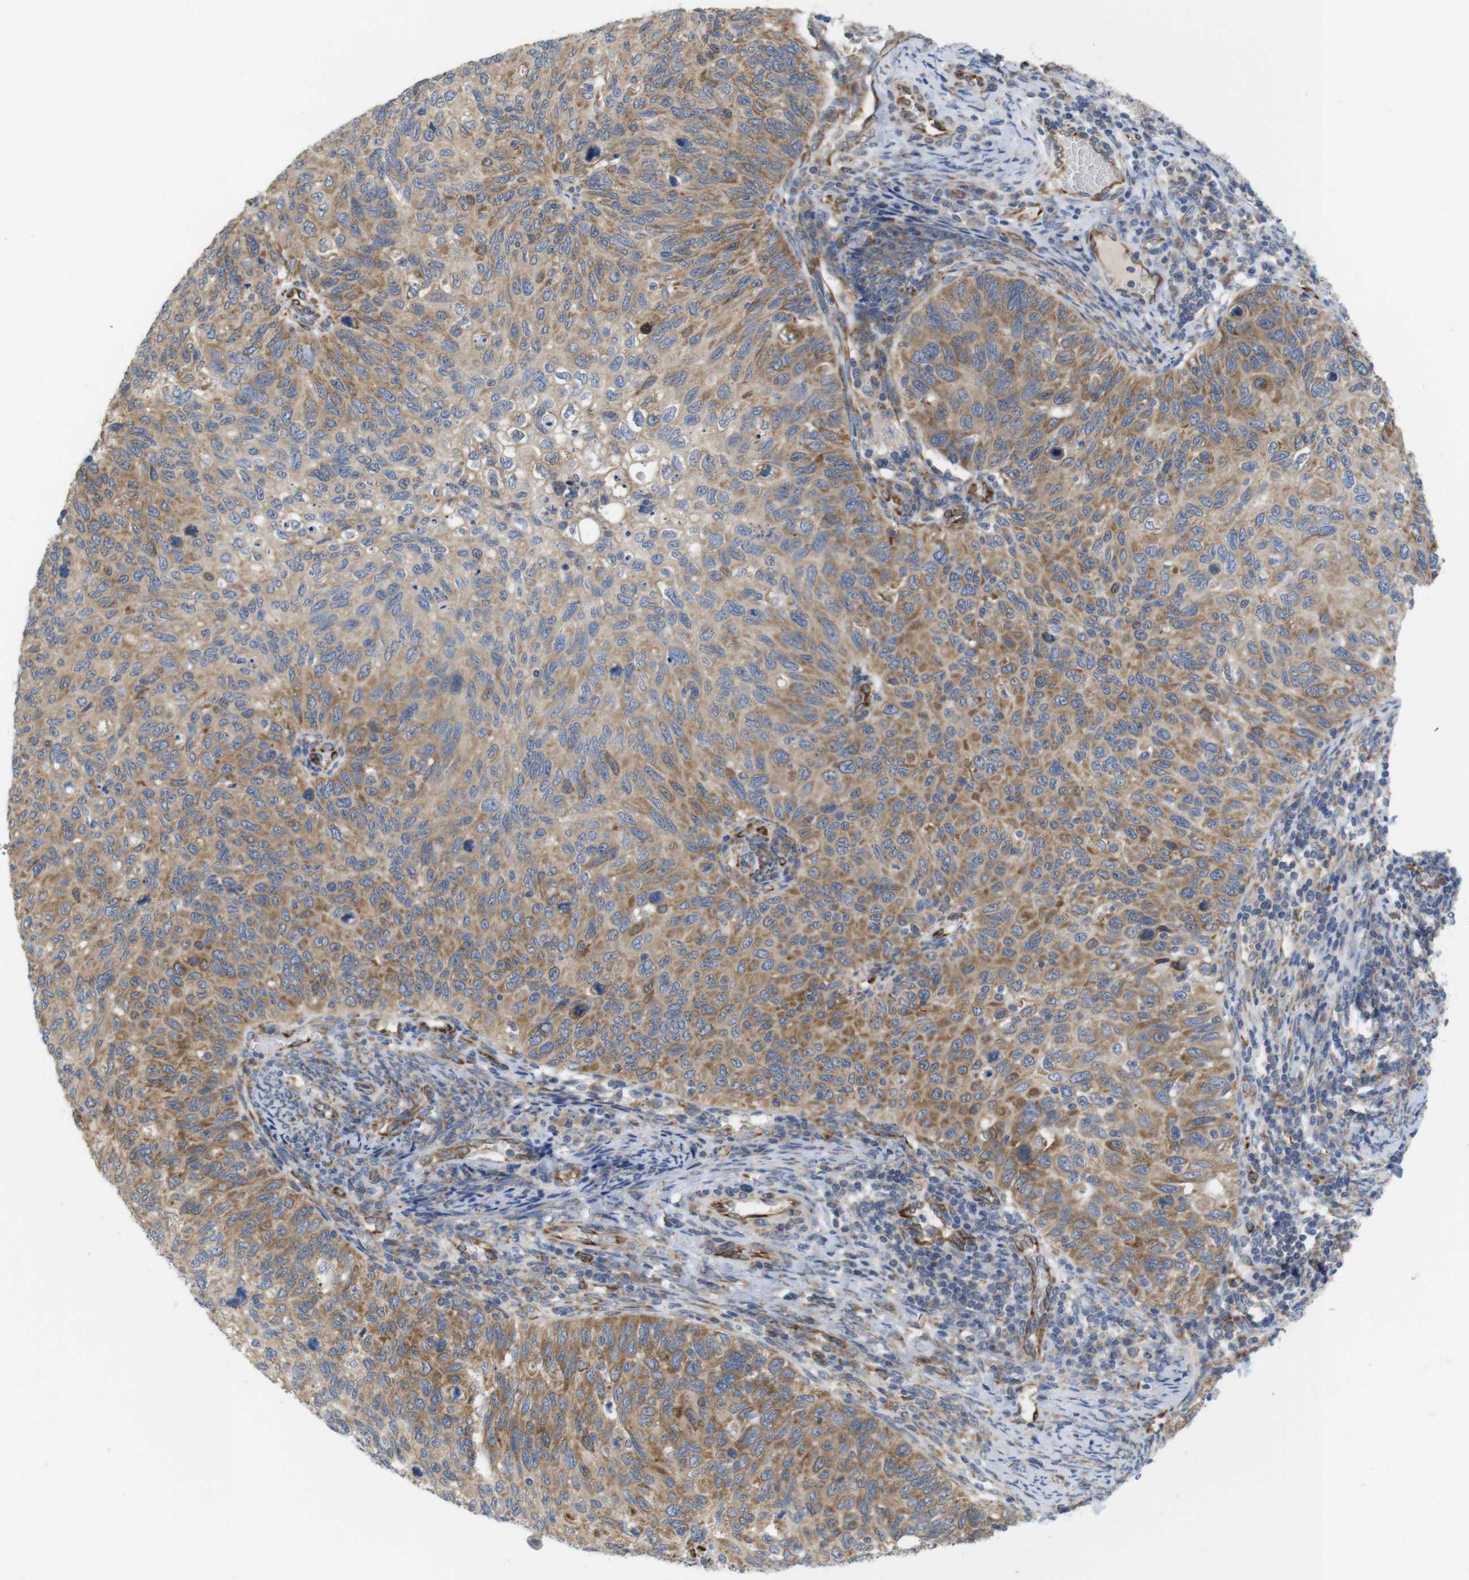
{"staining": {"intensity": "moderate", "quantity": ">75%", "location": "cytoplasmic/membranous"}, "tissue": "cervical cancer", "cell_type": "Tumor cells", "image_type": "cancer", "snomed": [{"axis": "morphology", "description": "Squamous cell carcinoma, NOS"}, {"axis": "topography", "description": "Cervix"}], "caption": "Squamous cell carcinoma (cervical) stained for a protein (brown) demonstrates moderate cytoplasmic/membranous positive expression in approximately >75% of tumor cells.", "gene": "PCNX2", "patient": {"sex": "female", "age": 70}}